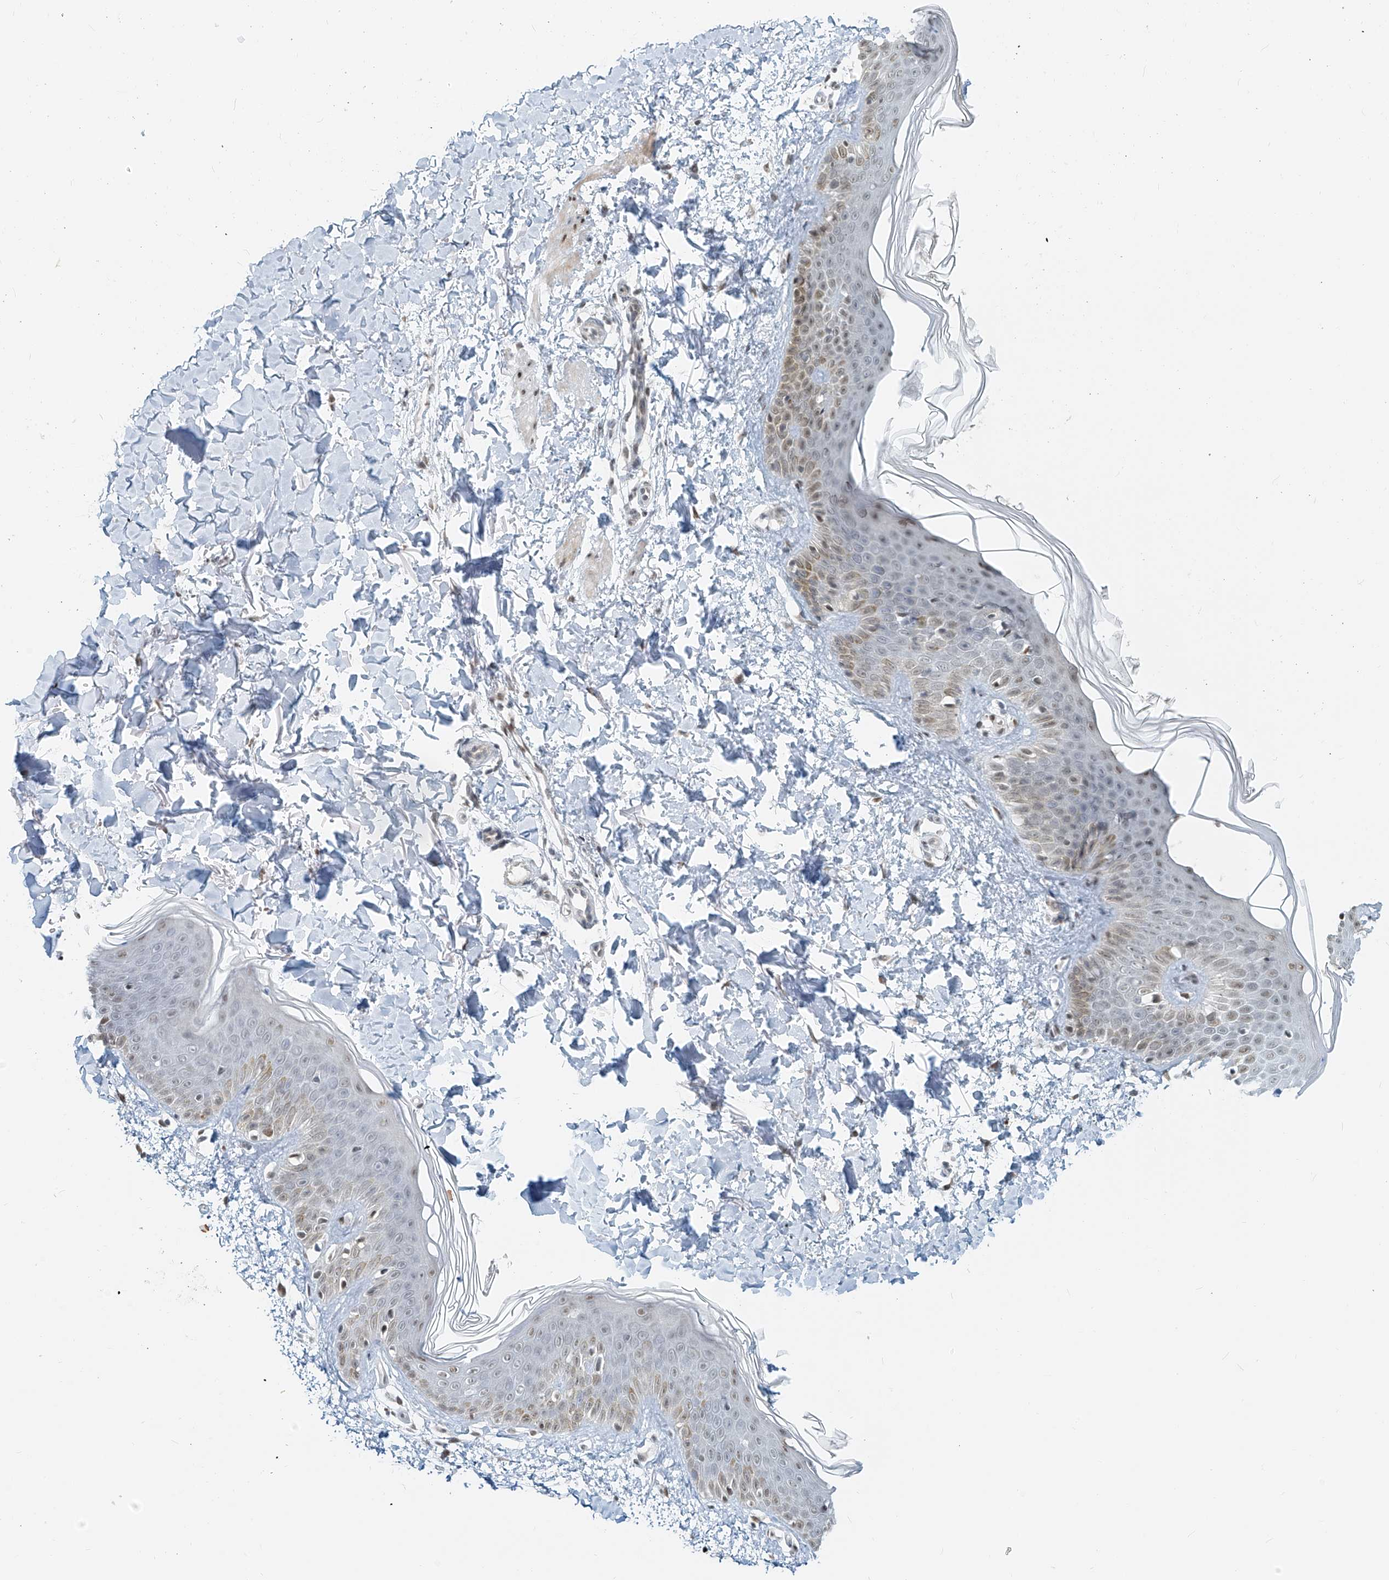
{"staining": {"intensity": "moderate", "quantity": "25%-75%", "location": "nuclear"}, "tissue": "skin", "cell_type": "Fibroblasts", "image_type": "normal", "snomed": [{"axis": "morphology", "description": "Normal tissue, NOS"}, {"axis": "topography", "description": "Skin"}], "caption": "A brown stain shows moderate nuclear positivity of a protein in fibroblasts of unremarkable human skin.", "gene": "SASH1", "patient": {"sex": "male", "age": 37}}